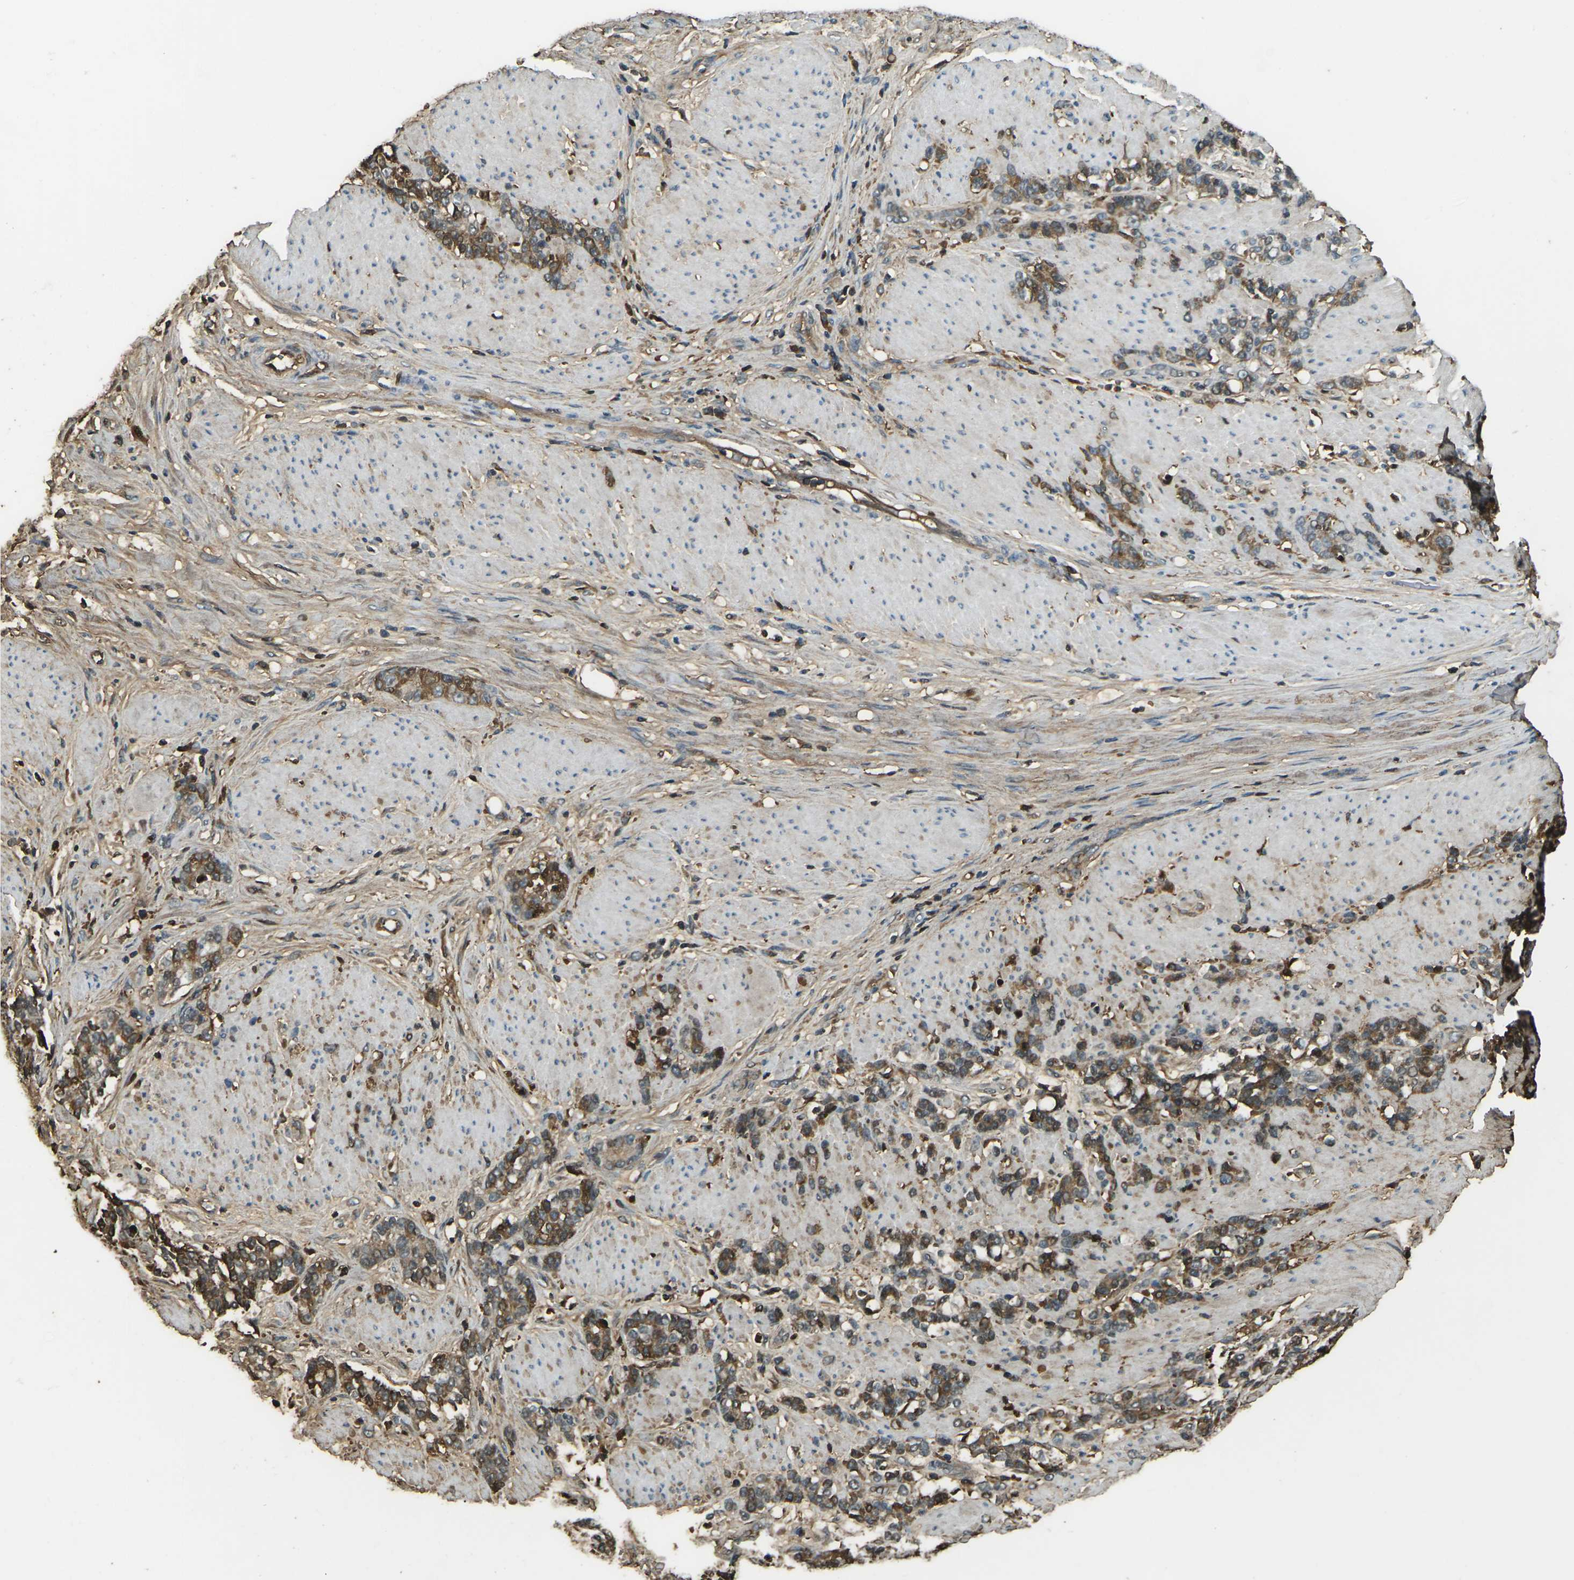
{"staining": {"intensity": "moderate", "quantity": ">75%", "location": "cytoplasmic/membranous"}, "tissue": "stomach cancer", "cell_type": "Tumor cells", "image_type": "cancer", "snomed": [{"axis": "morphology", "description": "Adenocarcinoma, NOS"}, {"axis": "topography", "description": "Stomach, lower"}], "caption": "Tumor cells display medium levels of moderate cytoplasmic/membranous positivity in about >75% of cells in stomach adenocarcinoma. (Stains: DAB in brown, nuclei in blue, Microscopy: brightfield microscopy at high magnification).", "gene": "CYP1B1", "patient": {"sex": "male", "age": 88}}